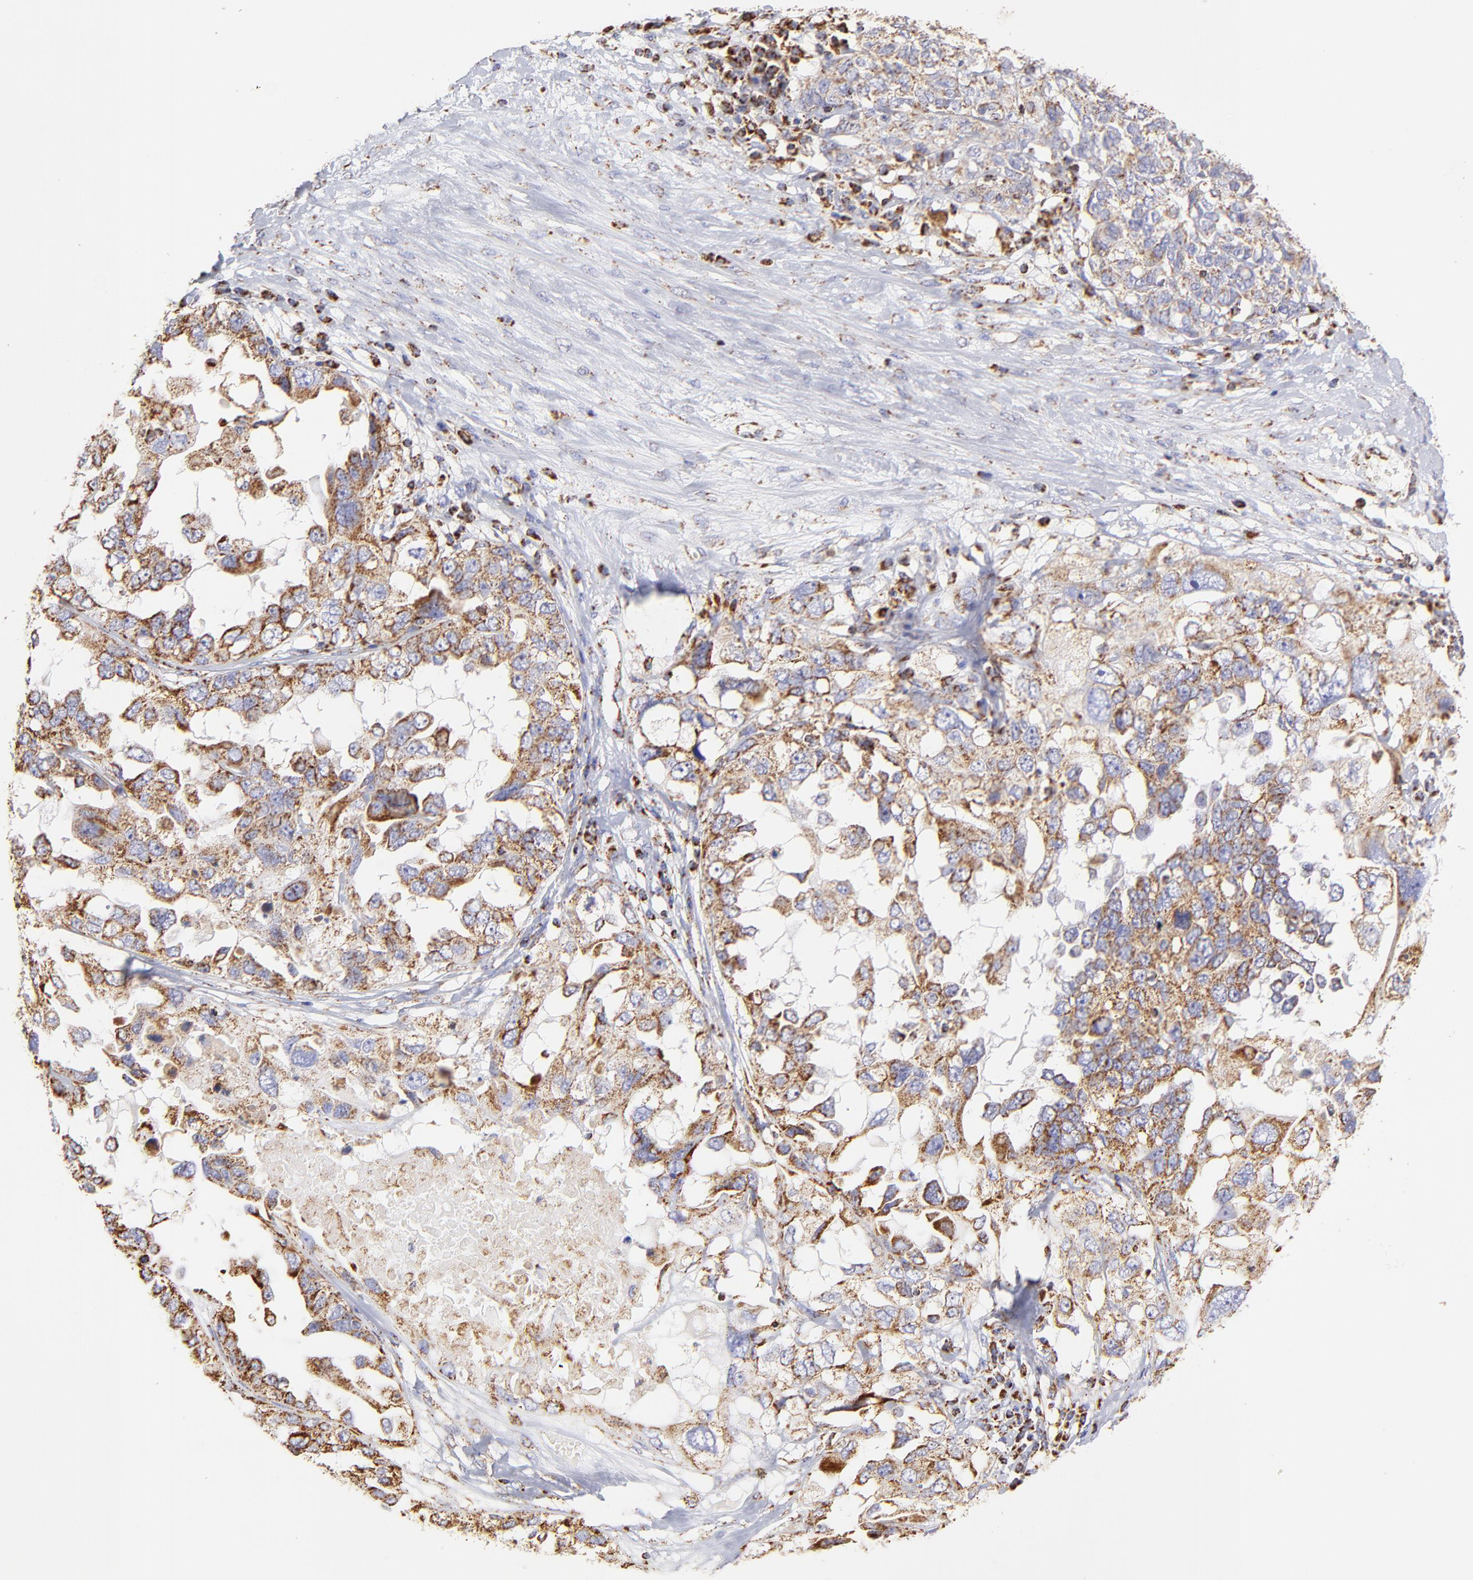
{"staining": {"intensity": "moderate", "quantity": "25%-75%", "location": "cytoplasmic/membranous"}, "tissue": "ovarian cancer", "cell_type": "Tumor cells", "image_type": "cancer", "snomed": [{"axis": "morphology", "description": "Cystadenocarcinoma, serous, NOS"}, {"axis": "topography", "description": "Ovary"}], "caption": "DAB (3,3'-diaminobenzidine) immunohistochemical staining of ovarian cancer (serous cystadenocarcinoma) demonstrates moderate cytoplasmic/membranous protein expression in about 25%-75% of tumor cells.", "gene": "ECH1", "patient": {"sex": "female", "age": 82}}